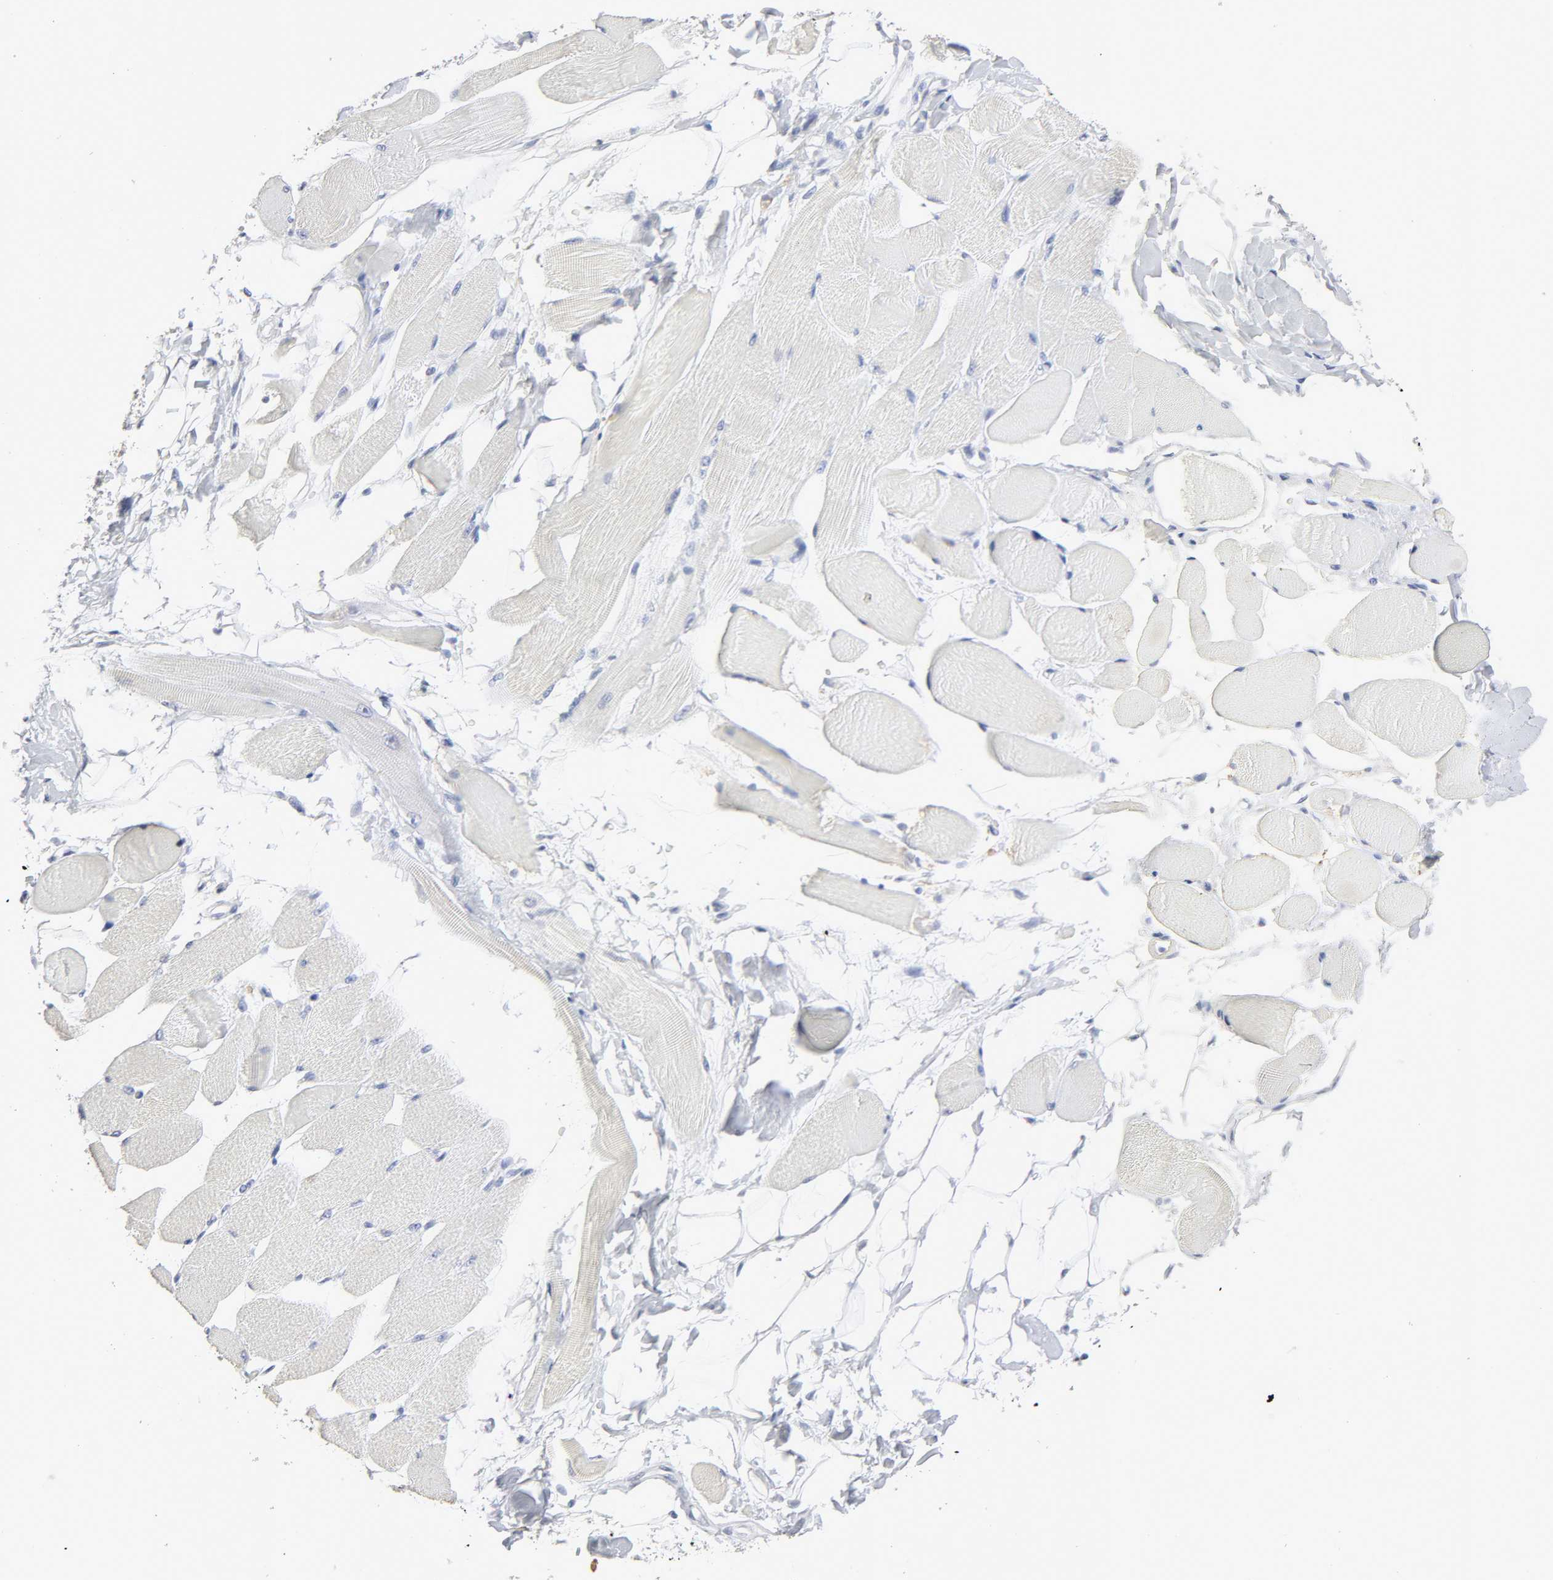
{"staining": {"intensity": "negative", "quantity": "none", "location": "none"}, "tissue": "skeletal muscle", "cell_type": "Myocytes", "image_type": "normal", "snomed": [{"axis": "morphology", "description": "Normal tissue, NOS"}, {"axis": "topography", "description": "Skeletal muscle"}, {"axis": "topography", "description": "Peripheral nerve tissue"}], "caption": "An immunohistochemistry (IHC) image of normal skeletal muscle is shown. There is no staining in myocytes of skeletal muscle.", "gene": "SLCO1B3", "patient": {"sex": "female", "age": 84}}